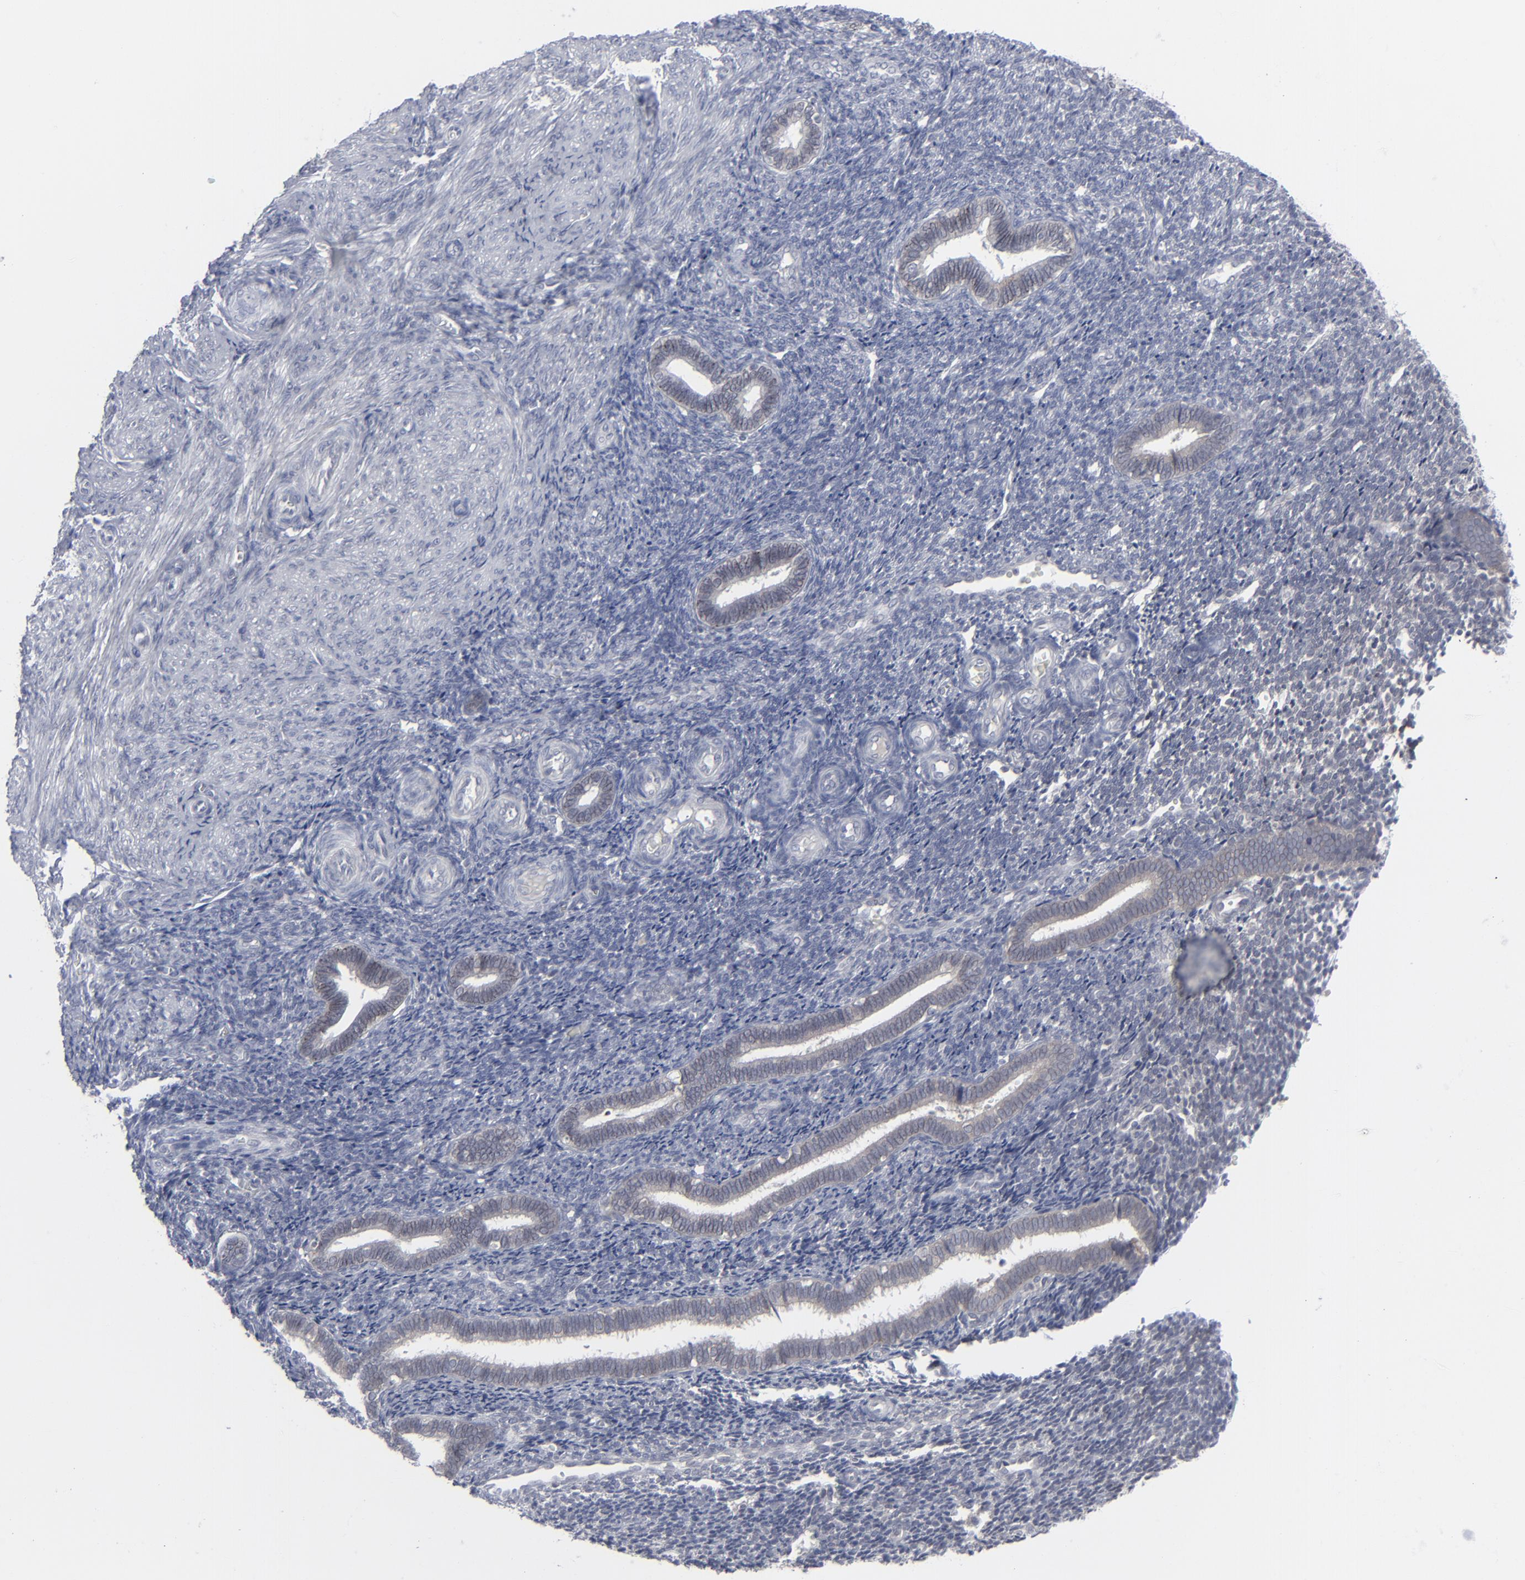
{"staining": {"intensity": "negative", "quantity": "none", "location": "none"}, "tissue": "endometrium", "cell_type": "Cells in endometrial stroma", "image_type": "normal", "snomed": [{"axis": "morphology", "description": "Normal tissue, NOS"}, {"axis": "topography", "description": "Endometrium"}], "caption": "This micrograph is of benign endometrium stained with IHC to label a protein in brown with the nuclei are counter-stained blue. There is no positivity in cells in endometrial stroma.", "gene": "NUP88", "patient": {"sex": "female", "age": 27}}